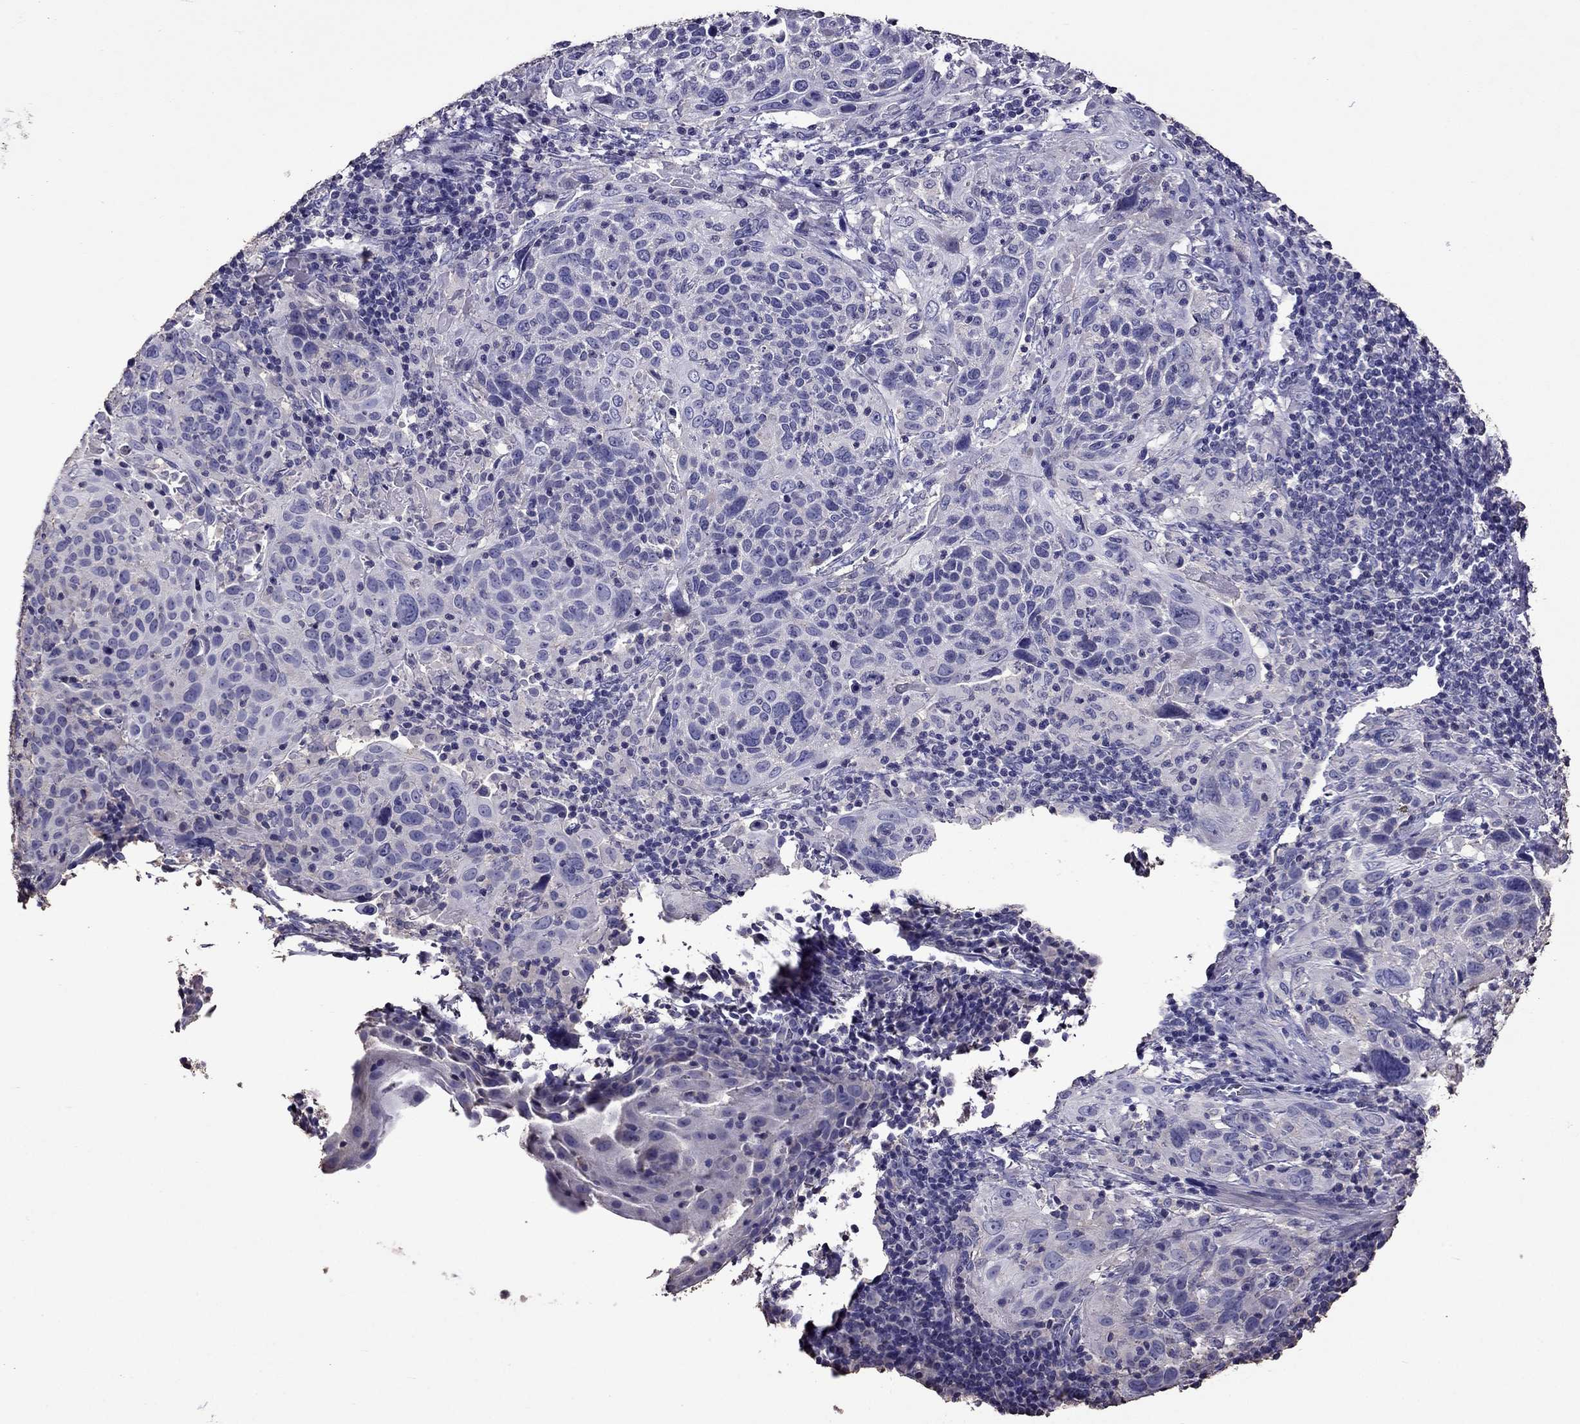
{"staining": {"intensity": "negative", "quantity": "none", "location": "none"}, "tissue": "cervical cancer", "cell_type": "Tumor cells", "image_type": "cancer", "snomed": [{"axis": "morphology", "description": "Squamous cell carcinoma, NOS"}, {"axis": "topography", "description": "Cervix"}], "caption": "Immunohistochemistry of cervical cancer shows no staining in tumor cells. The staining was performed using DAB to visualize the protein expression in brown, while the nuclei were stained in blue with hematoxylin (Magnification: 20x).", "gene": "NKX3-1", "patient": {"sex": "female", "age": 61}}